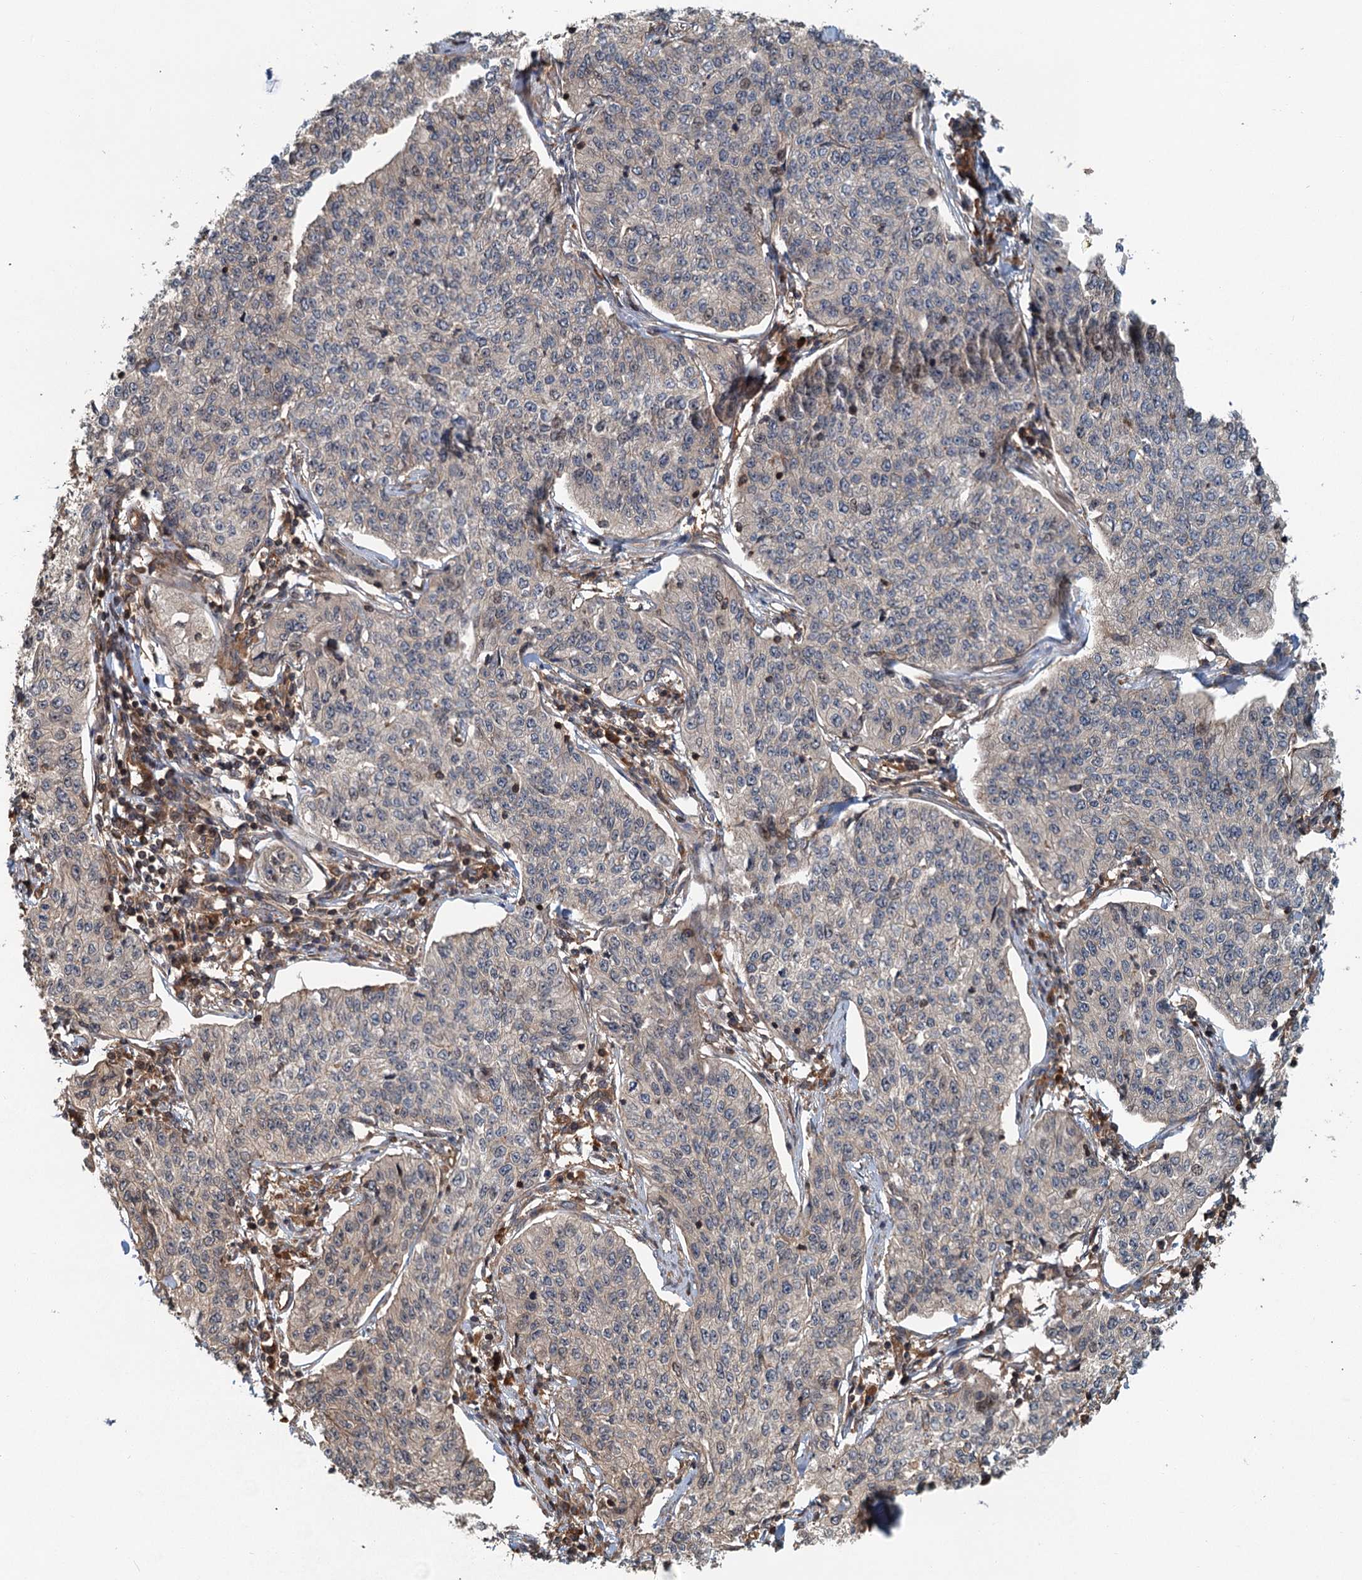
{"staining": {"intensity": "negative", "quantity": "none", "location": "none"}, "tissue": "cervical cancer", "cell_type": "Tumor cells", "image_type": "cancer", "snomed": [{"axis": "morphology", "description": "Squamous cell carcinoma, NOS"}, {"axis": "topography", "description": "Cervix"}], "caption": "An IHC histopathology image of squamous cell carcinoma (cervical) is shown. There is no staining in tumor cells of squamous cell carcinoma (cervical). (DAB (3,3'-diaminobenzidine) IHC, high magnification).", "gene": "ZNF527", "patient": {"sex": "female", "age": 35}}